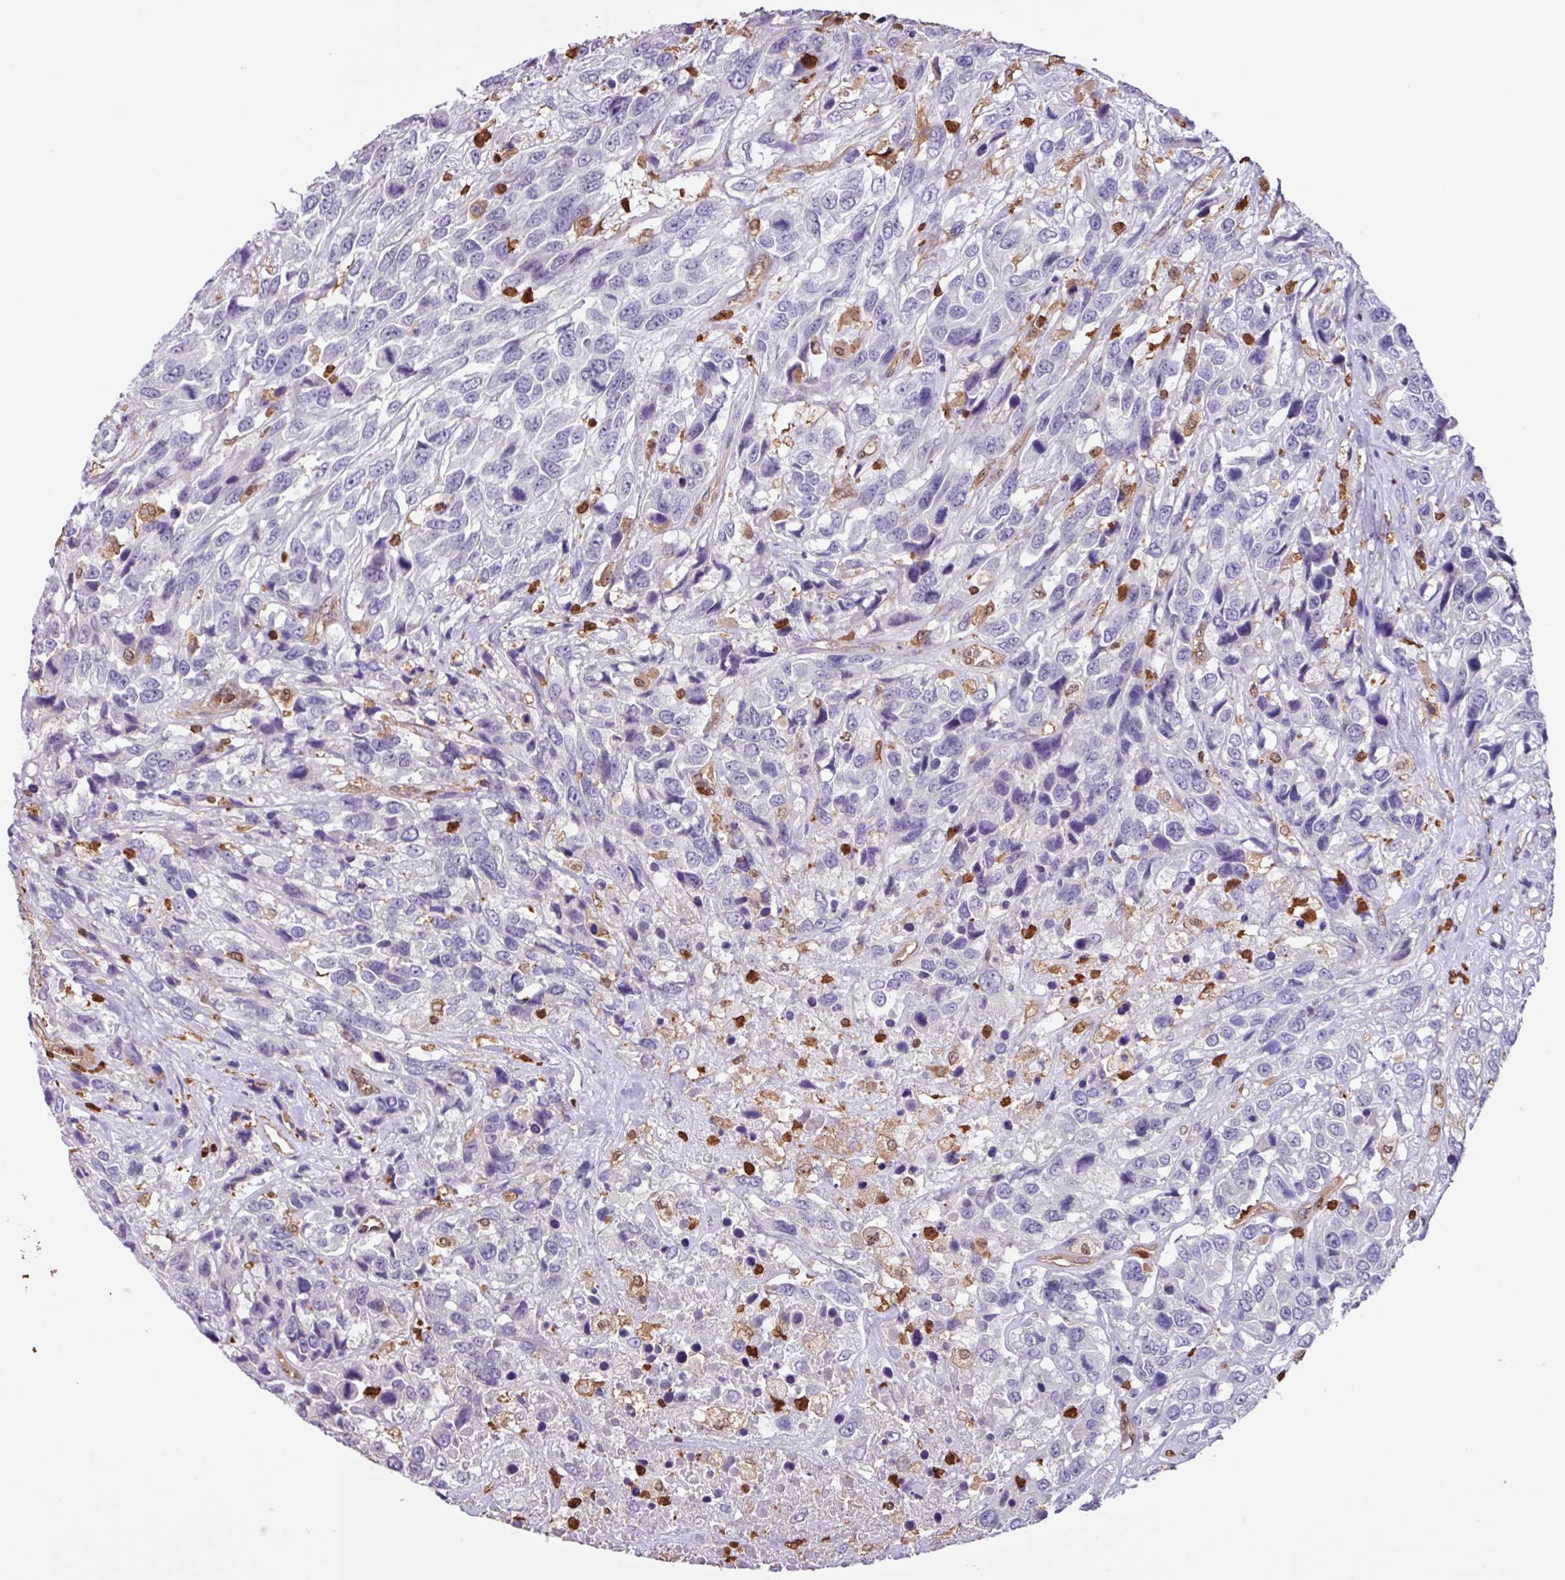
{"staining": {"intensity": "negative", "quantity": "none", "location": "none"}, "tissue": "urothelial cancer", "cell_type": "Tumor cells", "image_type": "cancer", "snomed": [{"axis": "morphology", "description": "Urothelial carcinoma, High grade"}, {"axis": "topography", "description": "Urinary bladder"}], "caption": "Immunohistochemistry (IHC) image of neoplastic tissue: urothelial cancer stained with DAB exhibits no significant protein positivity in tumor cells.", "gene": "ARHGDIB", "patient": {"sex": "female", "age": 70}}